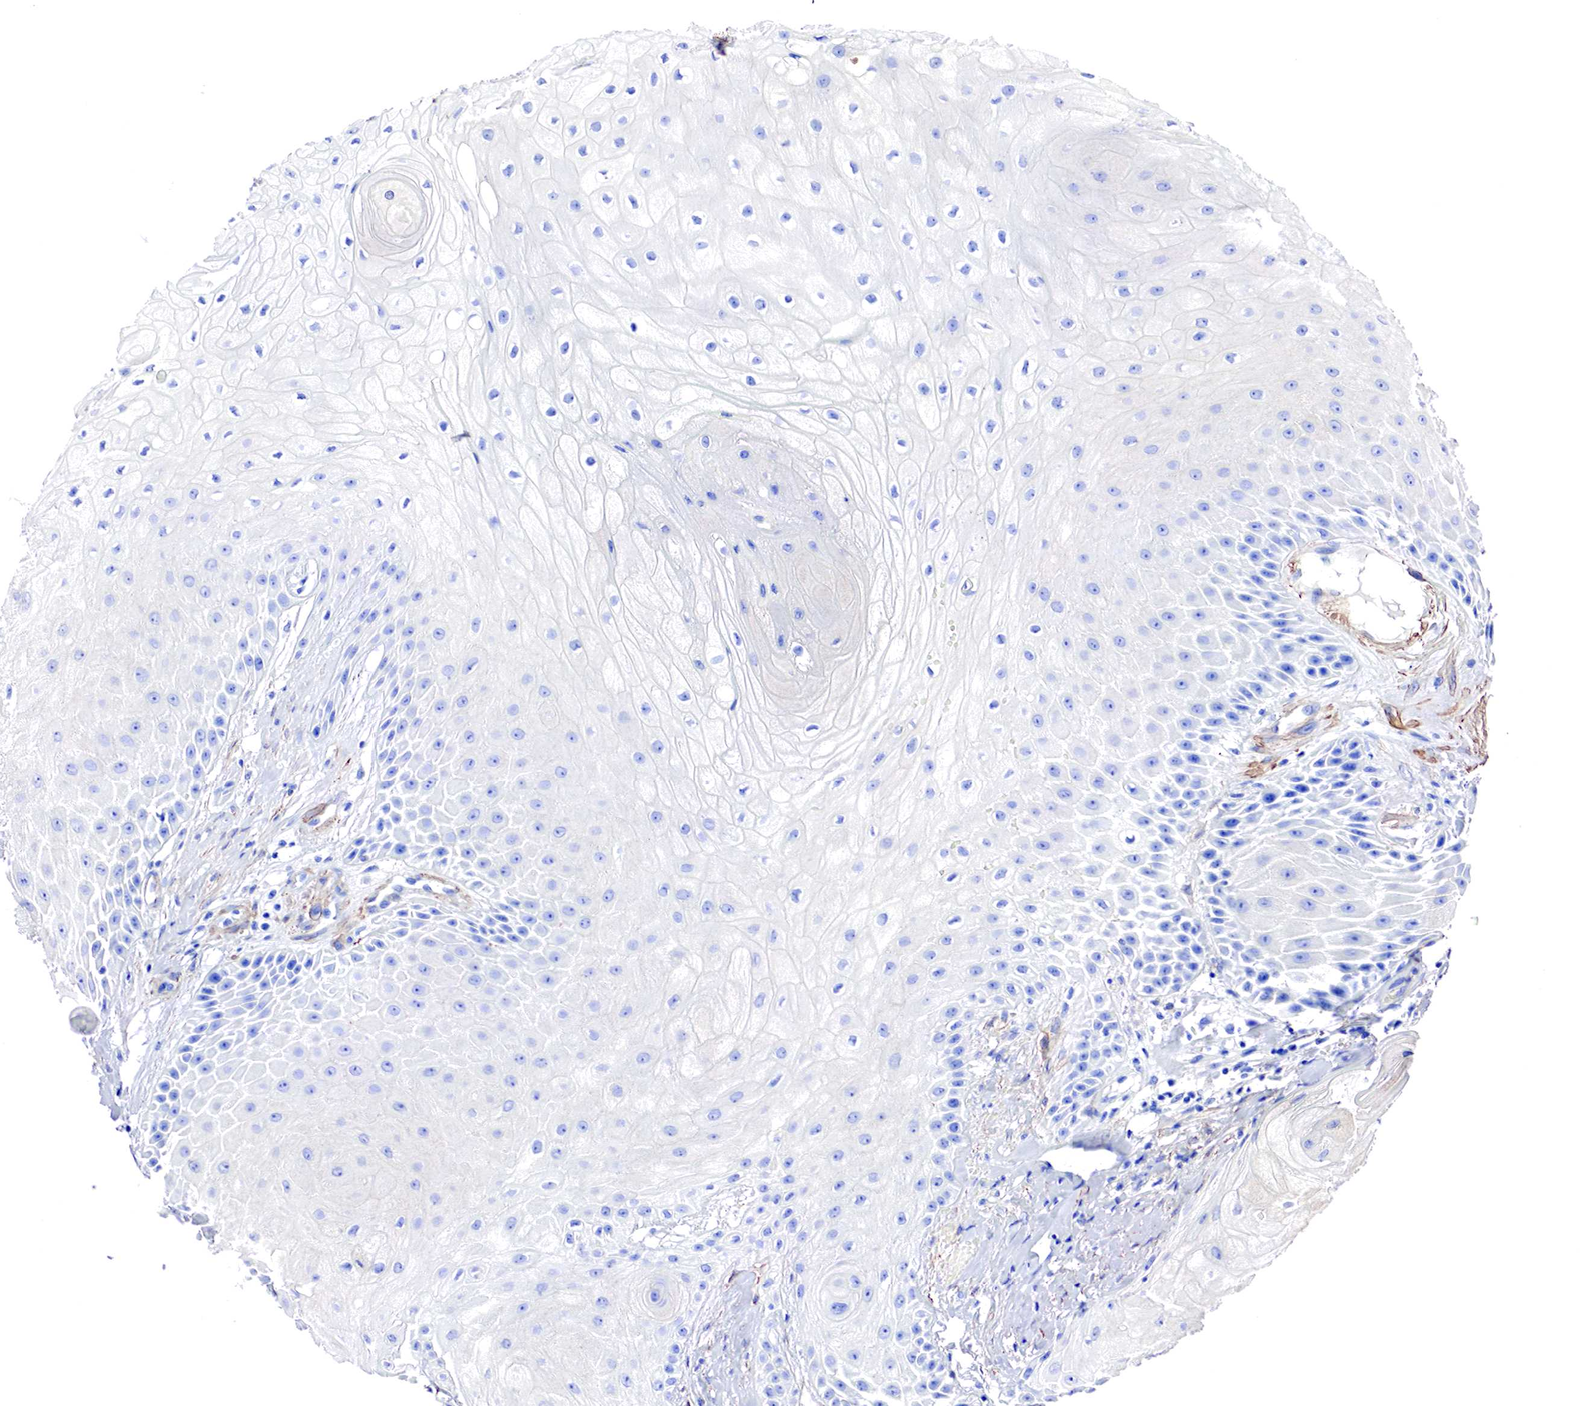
{"staining": {"intensity": "negative", "quantity": "none", "location": "none"}, "tissue": "skin cancer", "cell_type": "Tumor cells", "image_type": "cancer", "snomed": [{"axis": "morphology", "description": "Squamous cell carcinoma, NOS"}, {"axis": "topography", "description": "Skin"}], "caption": "Skin squamous cell carcinoma was stained to show a protein in brown. There is no significant expression in tumor cells. (IHC, brightfield microscopy, high magnification).", "gene": "TPM1", "patient": {"sex": "male", "age": 57}}